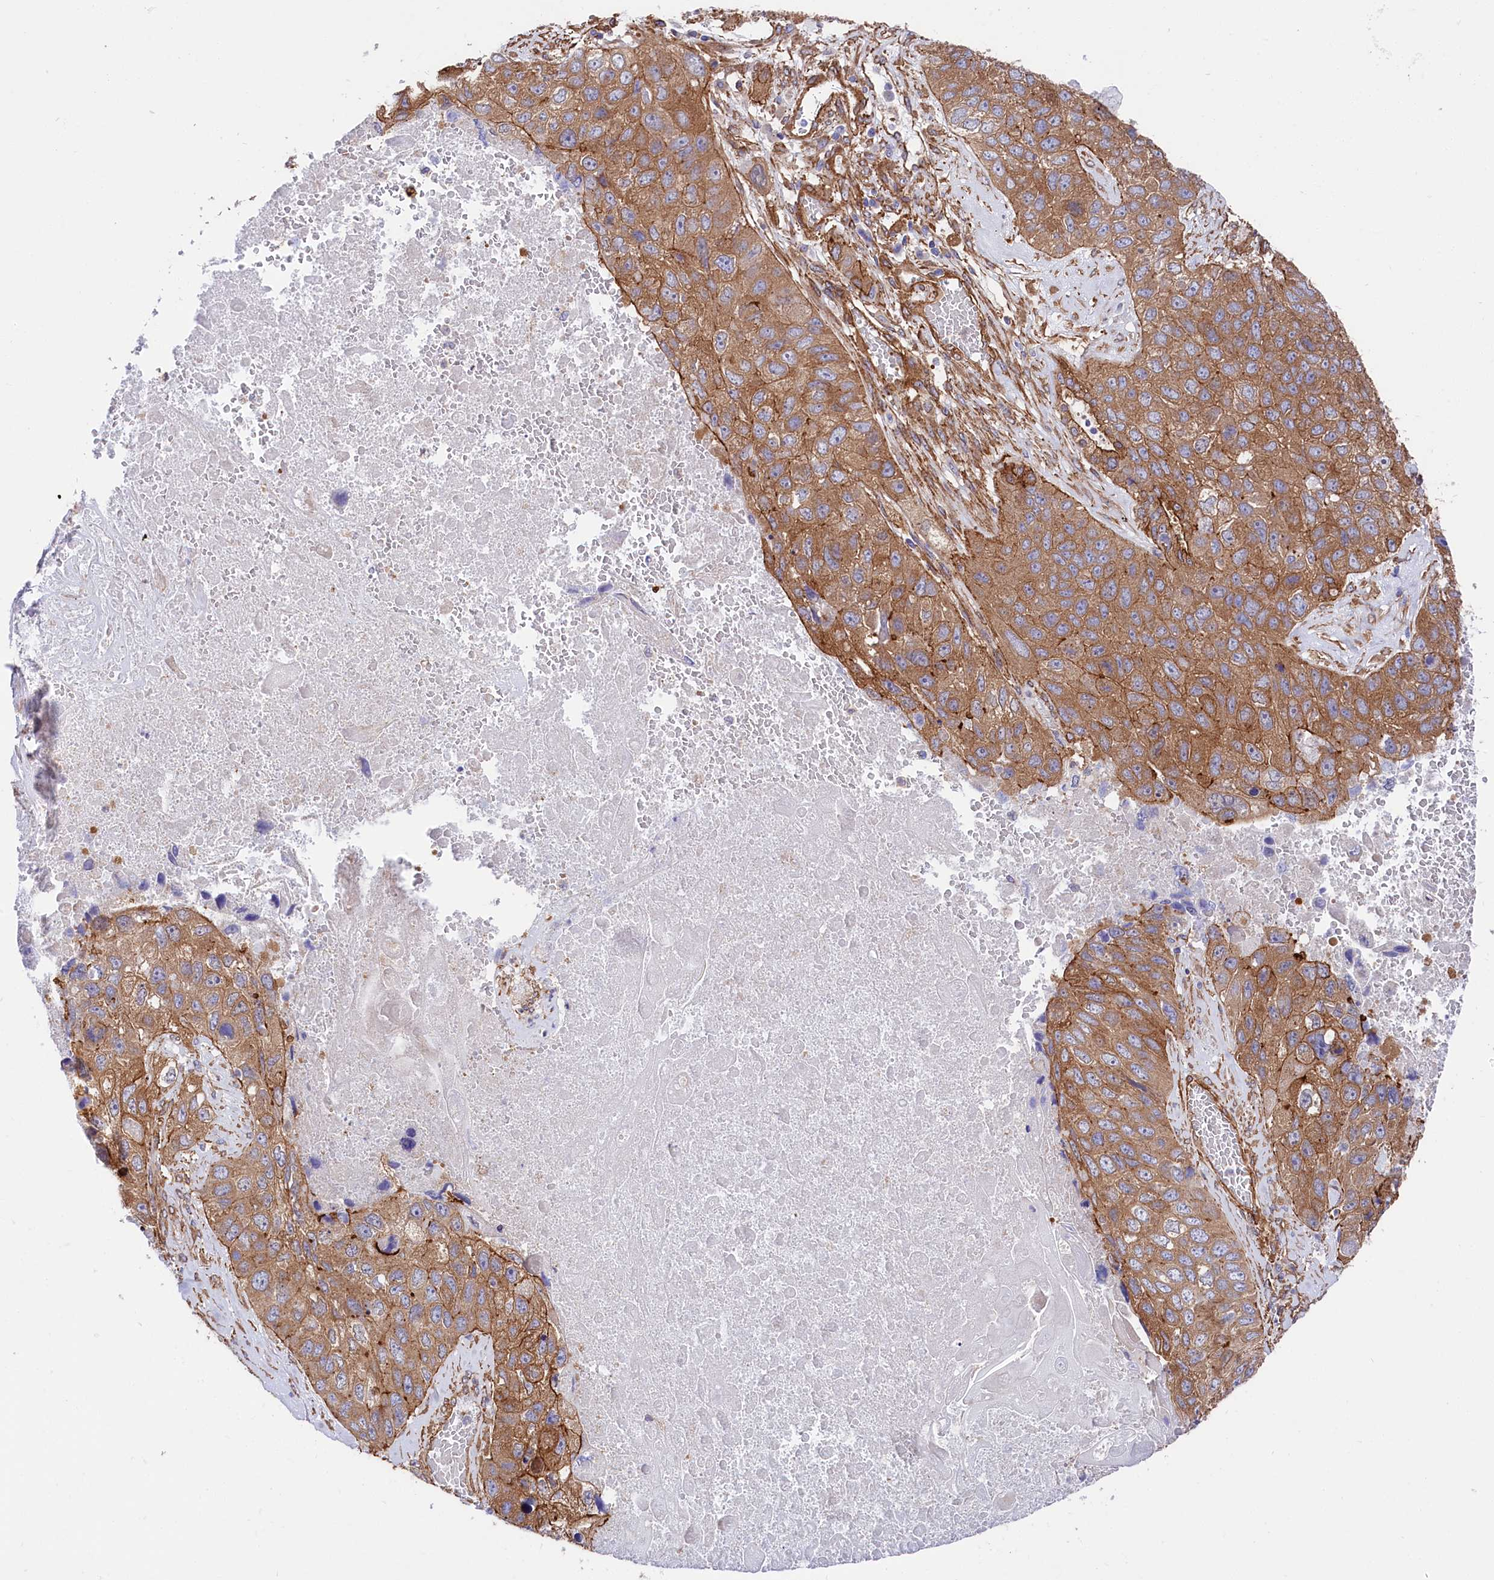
{"staining": {"intensity": "moderate", "quantity": ">75%", "location": "cytoplasmic/membranous"}, "tissue": "lung cancer", "cell_type": "Tumor cells", "image_type": "cancer", "snomed": [{"axis": "morphology", "description": "Squamous cell carcinoma, NOS"}, {"axis": "topography", "description": "Lung"}], "caption": "A high-resolution image shows immunohistochemistry (IHC) staining of lung squamous cell carcinoma, which shows moderate cytoplasmic/membranous positivity in approximately >75% of tumor cells.", "gene": "TNKS1BP1", "patient": {"sex": "male", "age": 61}}